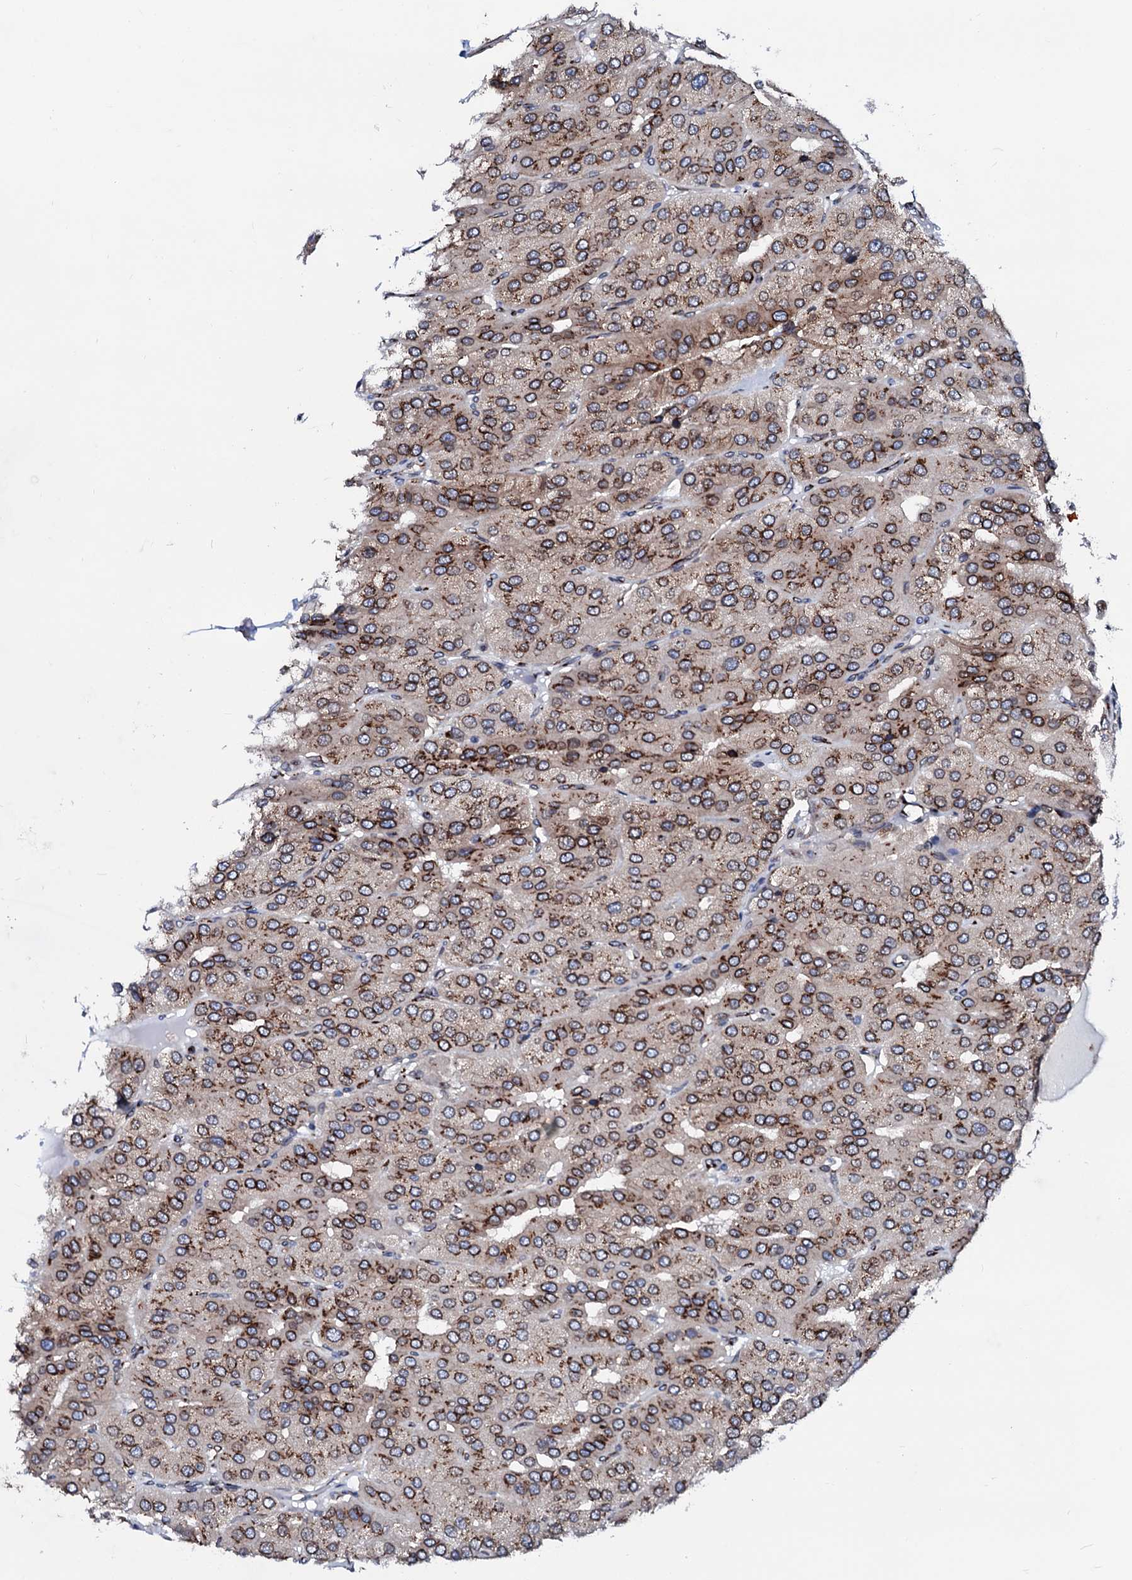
{"staining": {"intensity": "moderate", "quantity": ">75%", "location": "cytoplasmic/membranous"}, "tissue": "parathyroid gland", "cell_type": "Glandular cells", "image_type": "normal", "snomed": [{"axis": "morphology", "description": "Normal tissue, NOS"}, {"axis": "morphology", "description": "Adenoma, NOS"}, {"axis": "topography", "description": "Parathyroid gland"}], "caption": "IHC histopathology image of unremarkable parathyroid gland stained for a protein (brown), which demonstrates medium levels of moderate cytoplasmic/membranous positivity in approximately >75% of glandular cells.", "gene": "TMCO3", "patient": {"sex": "female", "age": 86}}